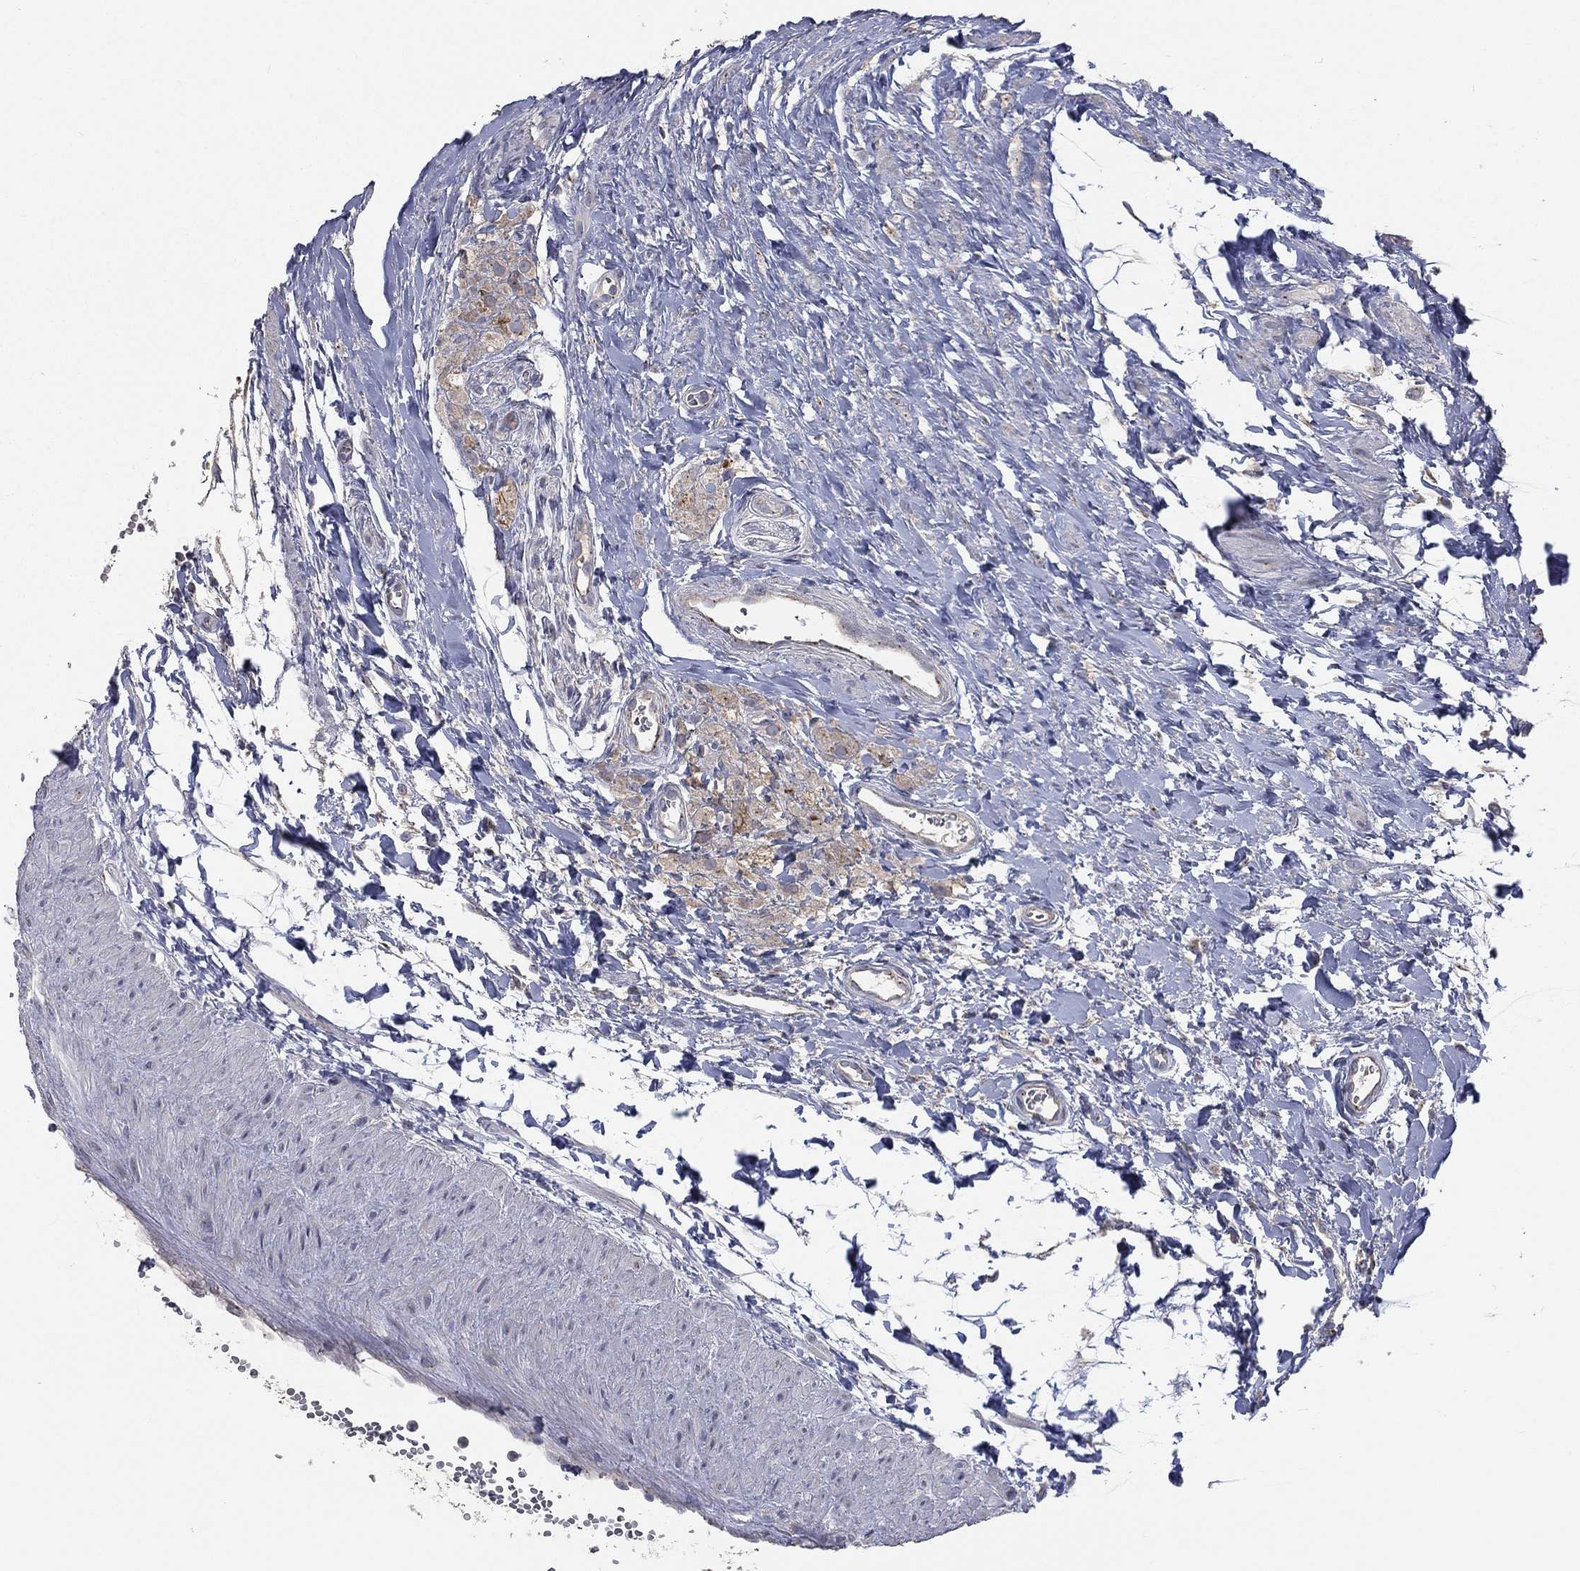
{"staining": {"intensity": "negative", "quantity": "none", "location": "none"}, "tissue": "testis cancer", "cell_type": "Tumor cells", "image_type": "cancer", "snomed": [{"axis": "morphology", "description": "Seminoma, NOS"}, {"axis": "morphology", "description": "Carcinoma, Embryonal, NOS"}, {"axis": "topography", "description": "Testis"}], "caption": "Histopathology image shows no protein staining in tumor cells of testis cancer (seminoma) tissue. (DAB (3,3'-diaminobenzidine) IHC, high magnification).", "gene": "CROCC", "patient": {"sex": "male", "age": 22}}